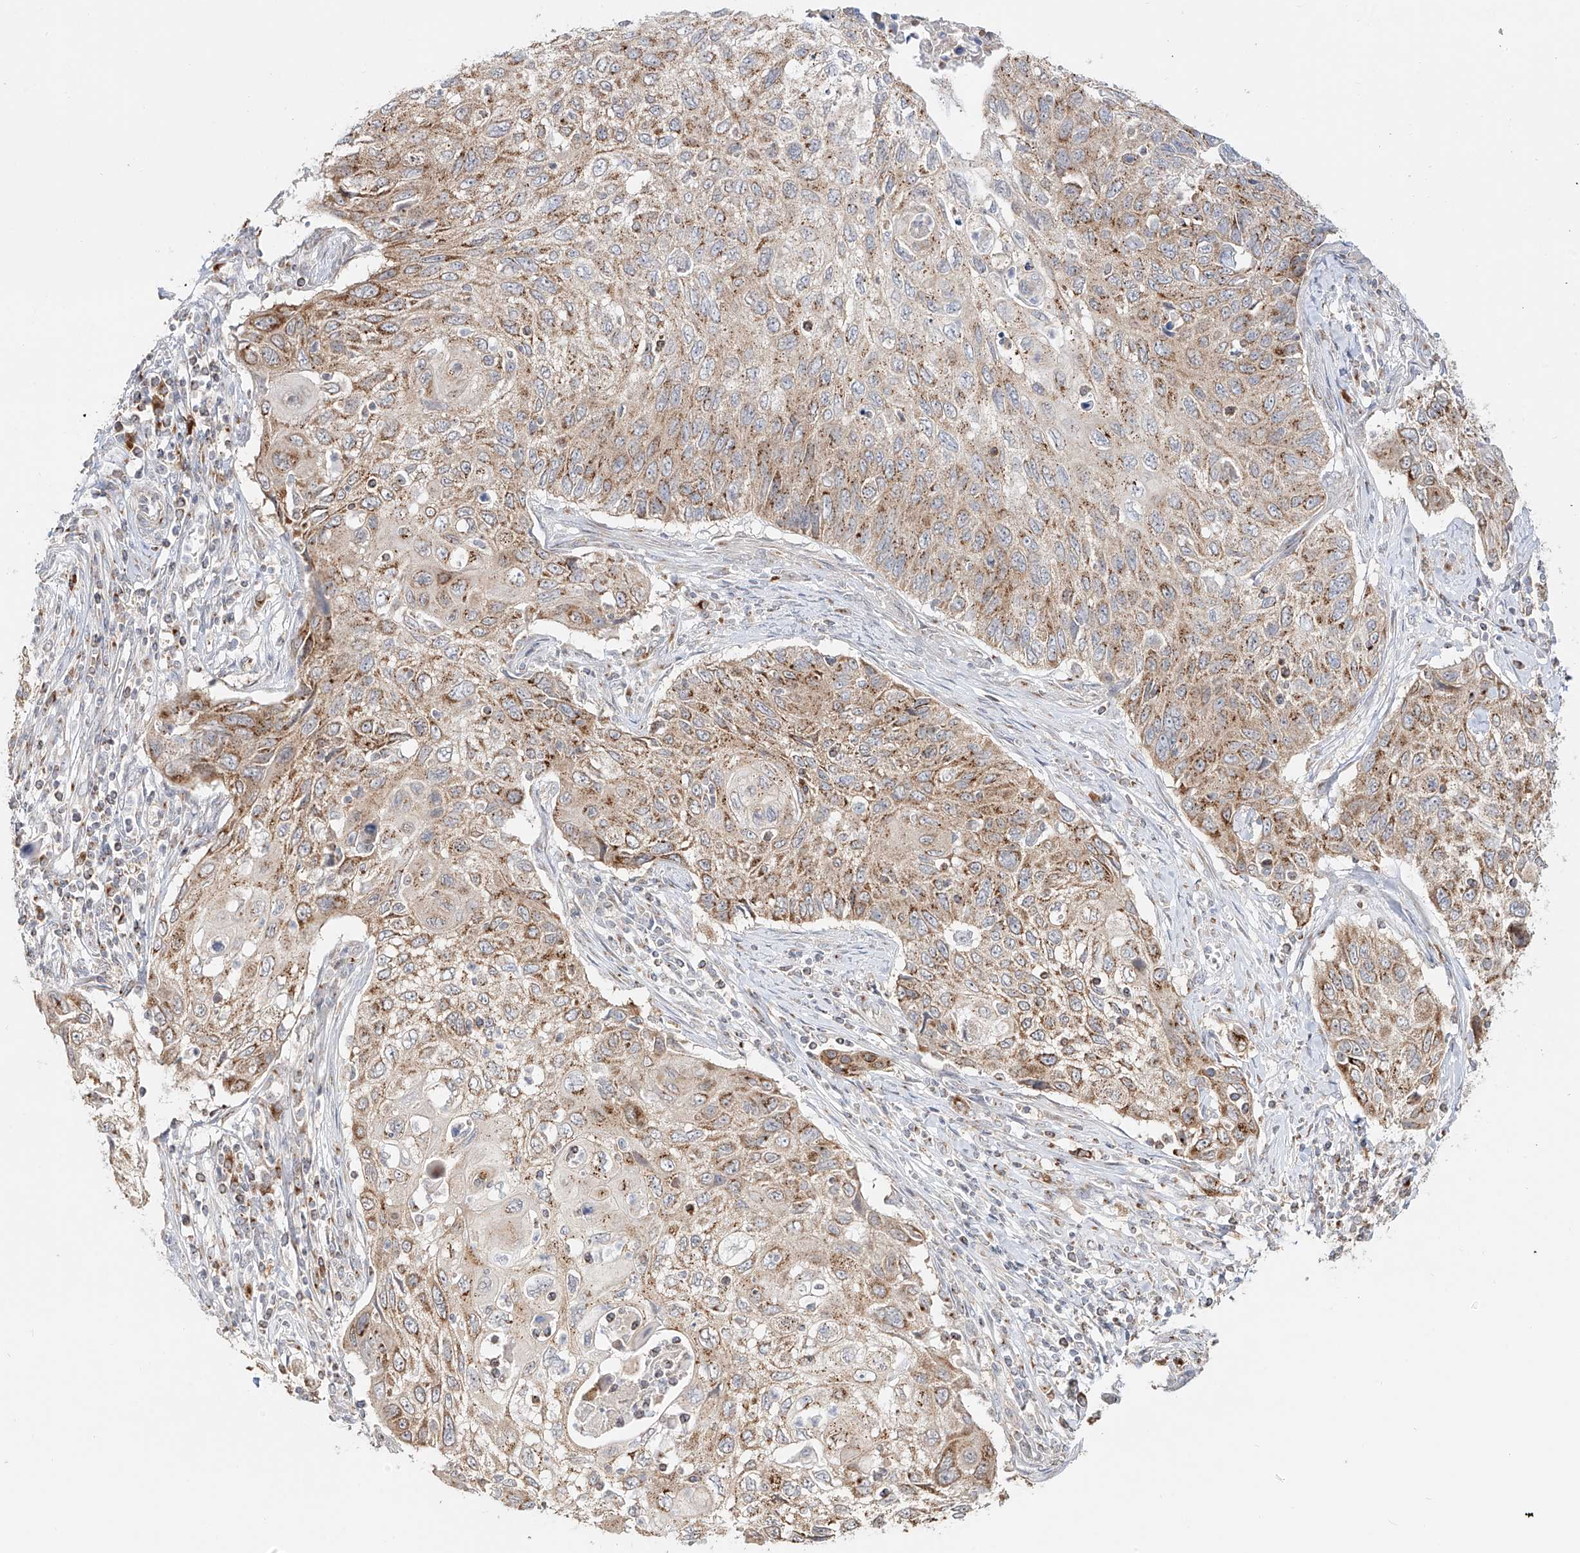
{"staining": {"intensity": "moderate", "quantity": ">75%", "location": "cytoplasmic/membranous"}, "tissue": "cervical cancer", "cell_type": "Tumor cells", "image_type": "cancer", "snomed": [{"axis": "morphology", "description": "Squamous cell carcinoma, NOS"}, {"axis": "topography", "description": "Cervix"}], "caption": "Brown immunohistochemical staining in squamous cell carcinoma (cervical) shows moderate cytoplasmic/membranous expression in about >75% of tumor cells. (IHC, brightfield microscopy, high magnification).", "gene": "BSDC1", "patient": {"sex": "female", "age": 70}}